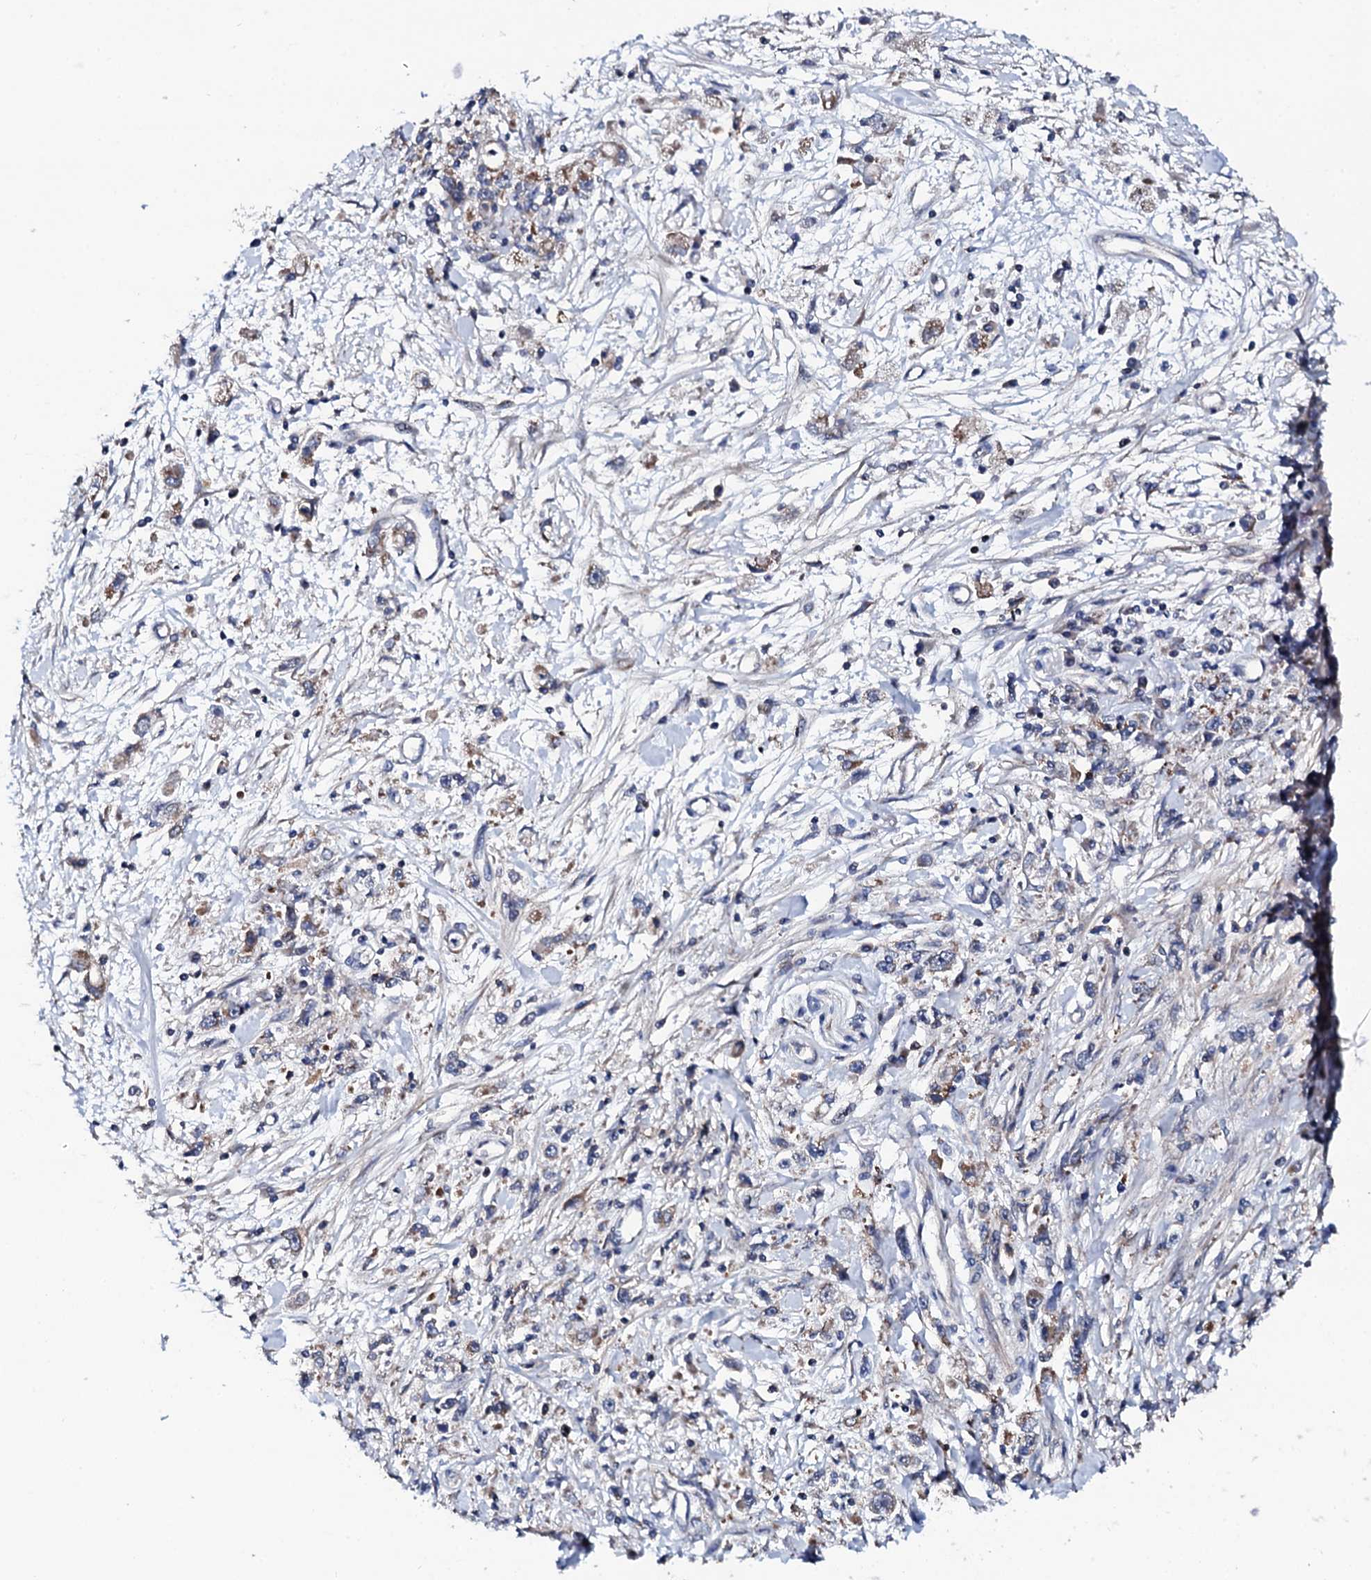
{"staining": {"intensity": "moderate", "quantity": "<25%", "location": "cytoplasmic/membranous"}, "tissue": "stomach cancer", "cell_type": "Tumor cells", "image_type": "cancer", "snomed": [{"axis": "morphology", "description": "Adenocarcinoma, NOS"}, {"axis": "topography", "description": "Stomach"}], "caption": "Adenocarcinoma (stomach) tissue exhibits moderate cytoplasmic/membranous staining in approximately <25% of tumor cells, visualized by immunohistochemistry.", "gene": "COG4", "patient": {"sex": "female", "age": 59}}